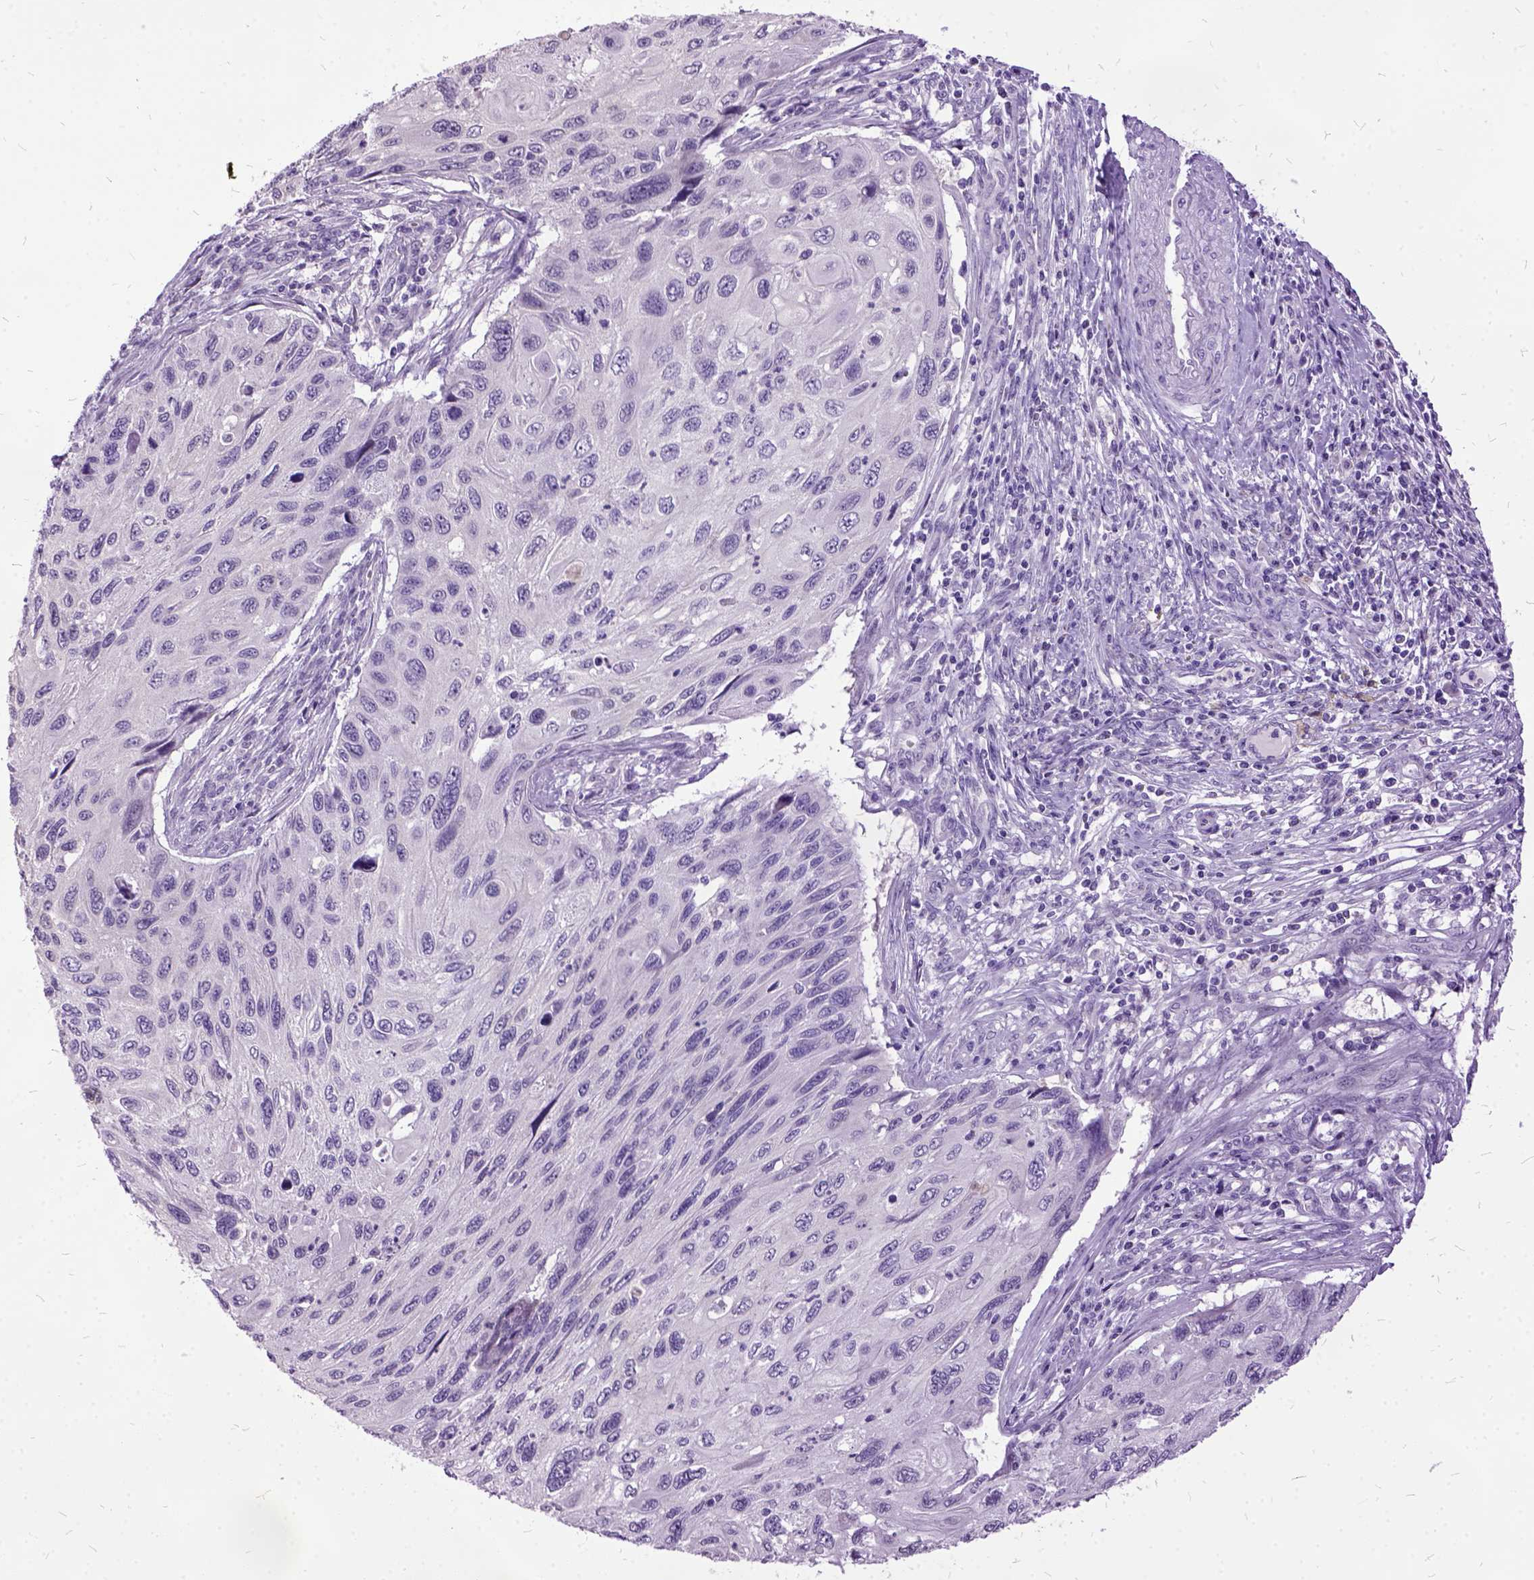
{"staining": {"intensity": "negative", "quantity": "none", "location": "none"}, "tissue": "cervical cancer", "cell_type": "Tumor cells", "image_type": "cancer", "snomed": [{"axis": "morphology", "description": "Squamous cell carcinoma, NOS"}, {"axis": "topography", "description": "Cervix"}], "caption": "DAB (3,3'-diaminobenzidine) immunohistochemical staining of human squamous cell carcinoma (cervical) reveals no significant staining in tumor cells.", "gene": "MME", "patient": {"sex": "female", "age": 70}}